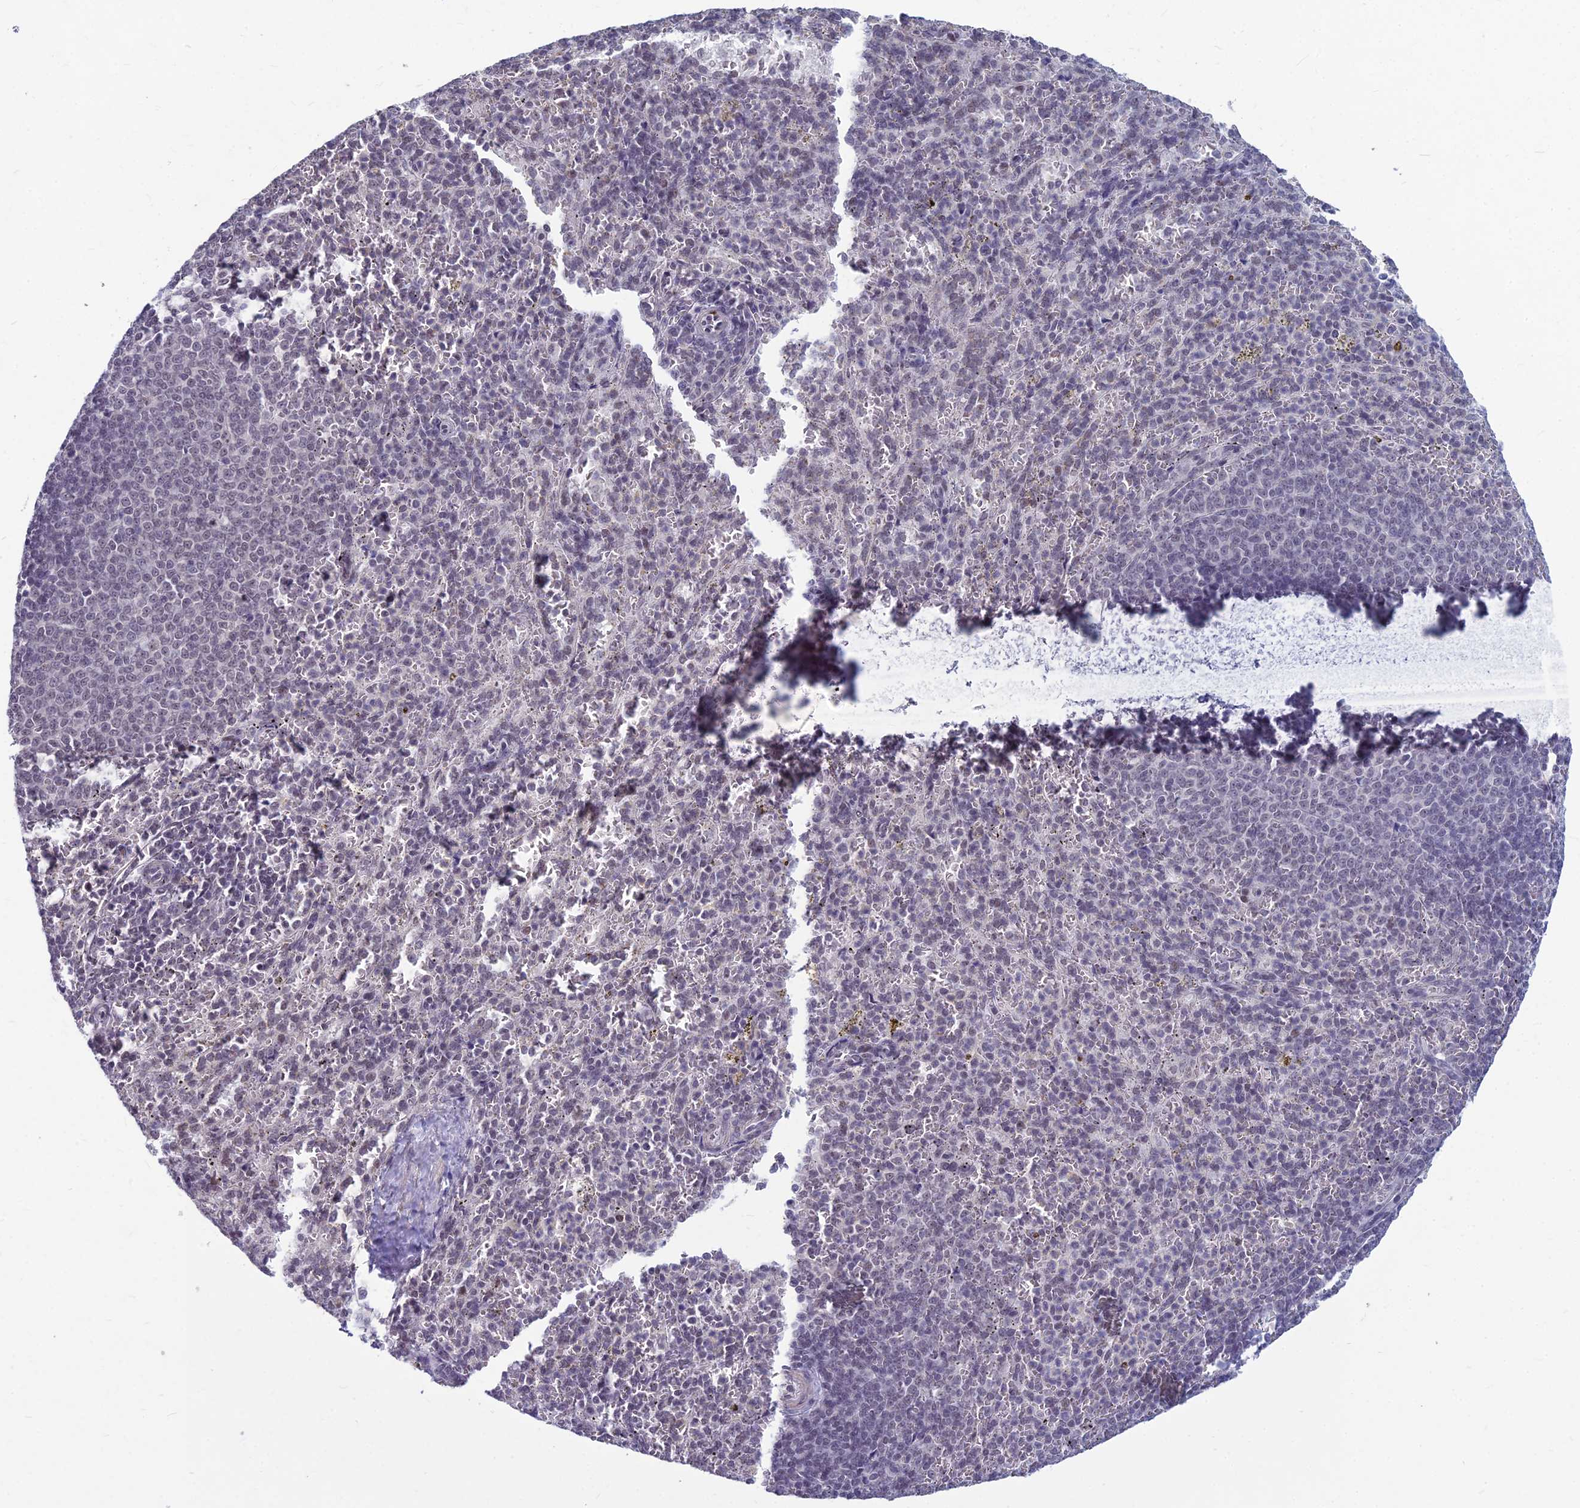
{"staining": {"intensity": "negative", "quantity": "none", "location": "none"}, "tissue": "spleen", "cell_type": "Cells in red pulp", "image_type": "normal", "snomed": [{"axis": "morphology", "description": "Normal tissue, NOS"}, {"axis": "topography", "description": "Spleen"}], "caption": "Spleen stained for a protein using IHC exhibits no expression cells in red pulp.", "gene": "KAT7", "patient": {"sex": "female", "age": 21}}